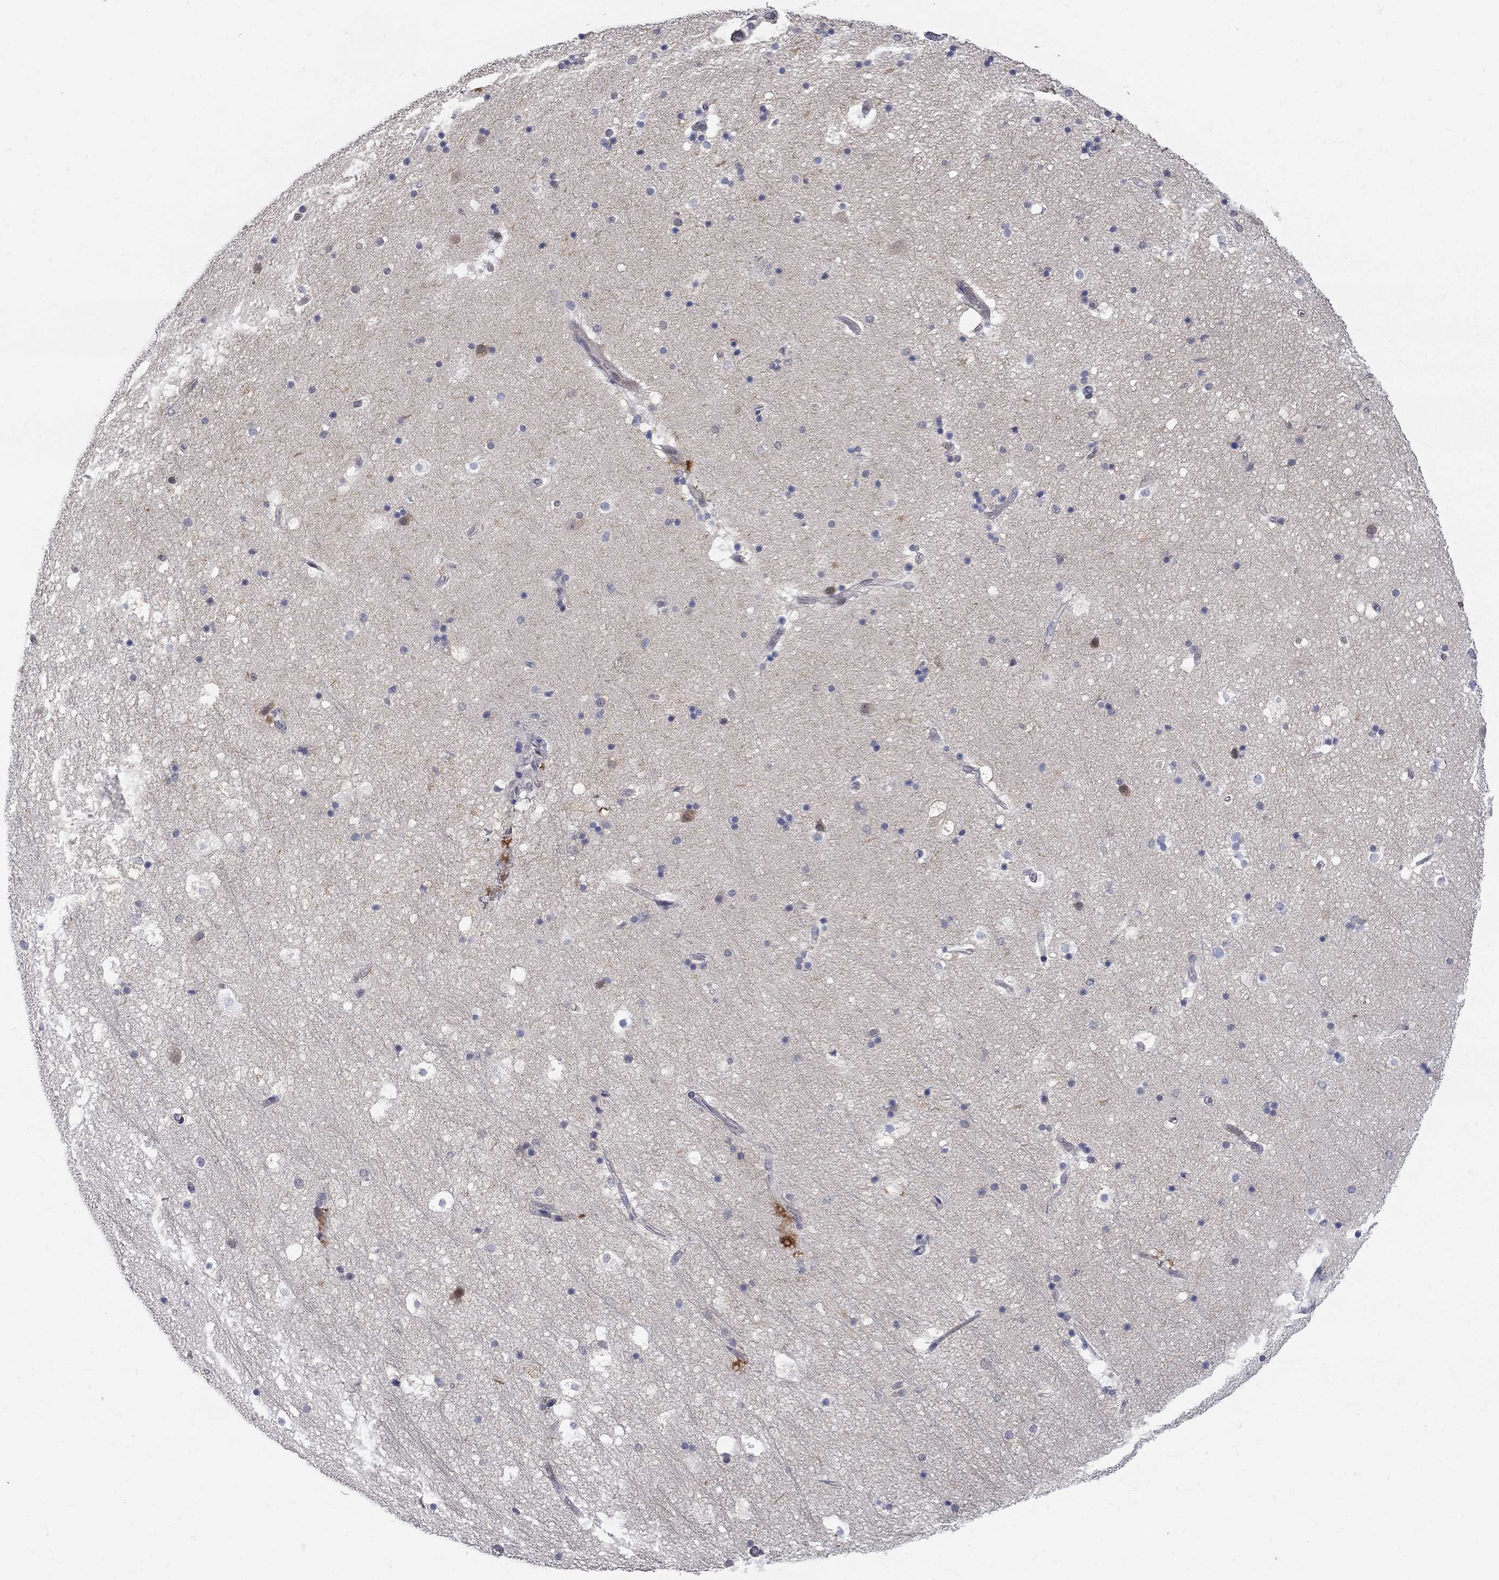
{"staining": {"intensity": "negative", "quantity": "none", "location": "none"}, "tissue": "hippocampus", "cell_type": "Glial cells", "image_type": "normal", "snomed": [{"axis": "morphology", "description": "Normal tissue, NOS"}, {"axis": "topography", "description": "Hippocampus"}], "caption": "This micrograph is of unremarkable hippocampus stained with IHC to label a protein in brown with the nuclei are counter-stained blue. There is no staining in glial cells. (DAB immunohistochemistry (IHC) with hematoxylin counter stain).", "gene": "ENSG00000255639", "patient": {"sex": "male", "age": 51}}